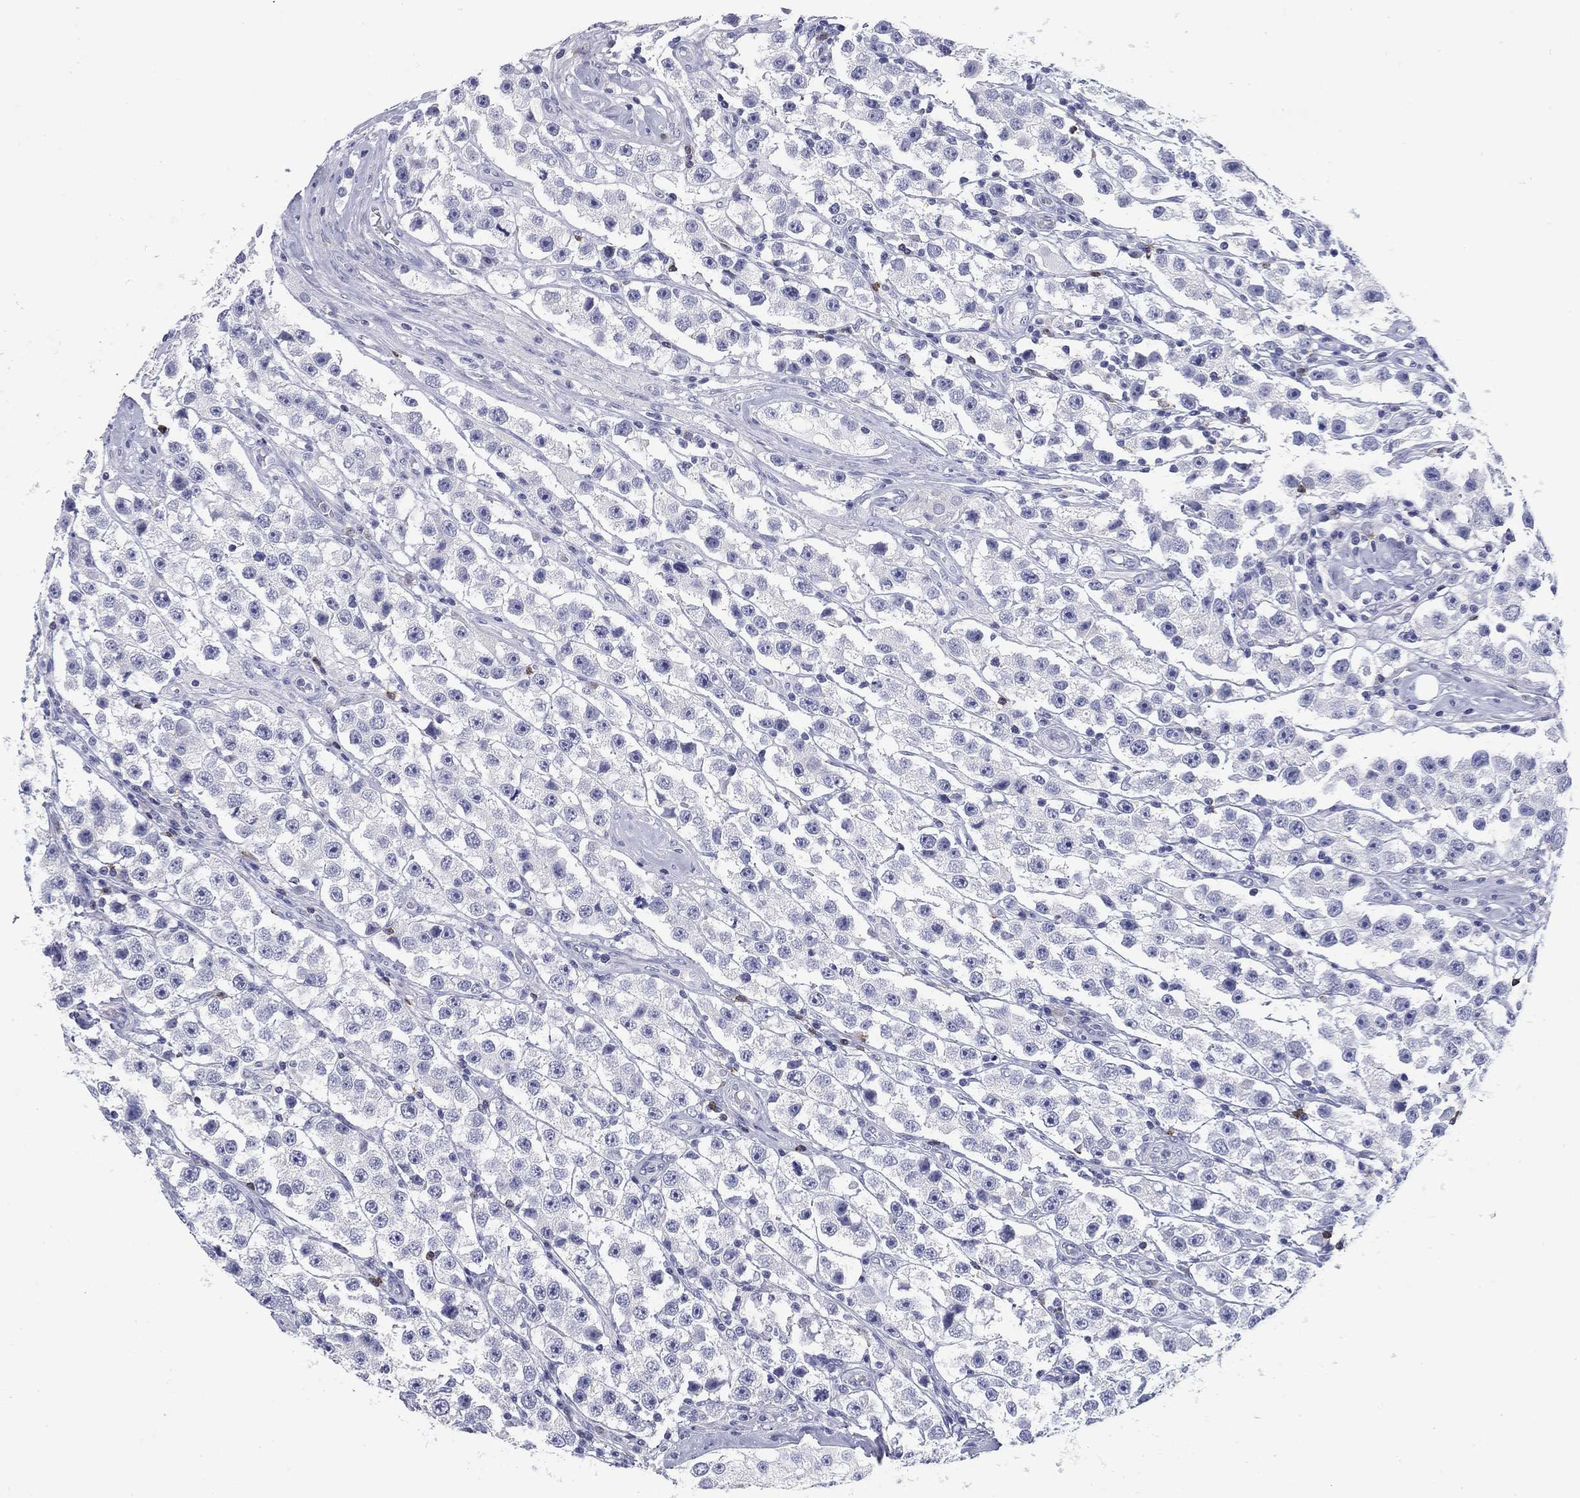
{"staining": {"intensity": "negative", "quantity": "none", "location": "none"}, "tissue": "testis cancer", "cell_type": "Tumor cells", "image_type": "cancer", "snomed": [{"axis": "morphology", "description": "Seminoma, NOS"}, {"axis": "topography", "description": "Testis"}], "caption": "An image of testis seminoma stained for a protein shows no brown staining in tumor cells. (Brightfield microscopy of DAB (3,3'-diaminobenzidine) immunohistochemistry (IHC) at high magnification).", "gene": "CD79B", "patient": {"sex": "male", "age": 45}}